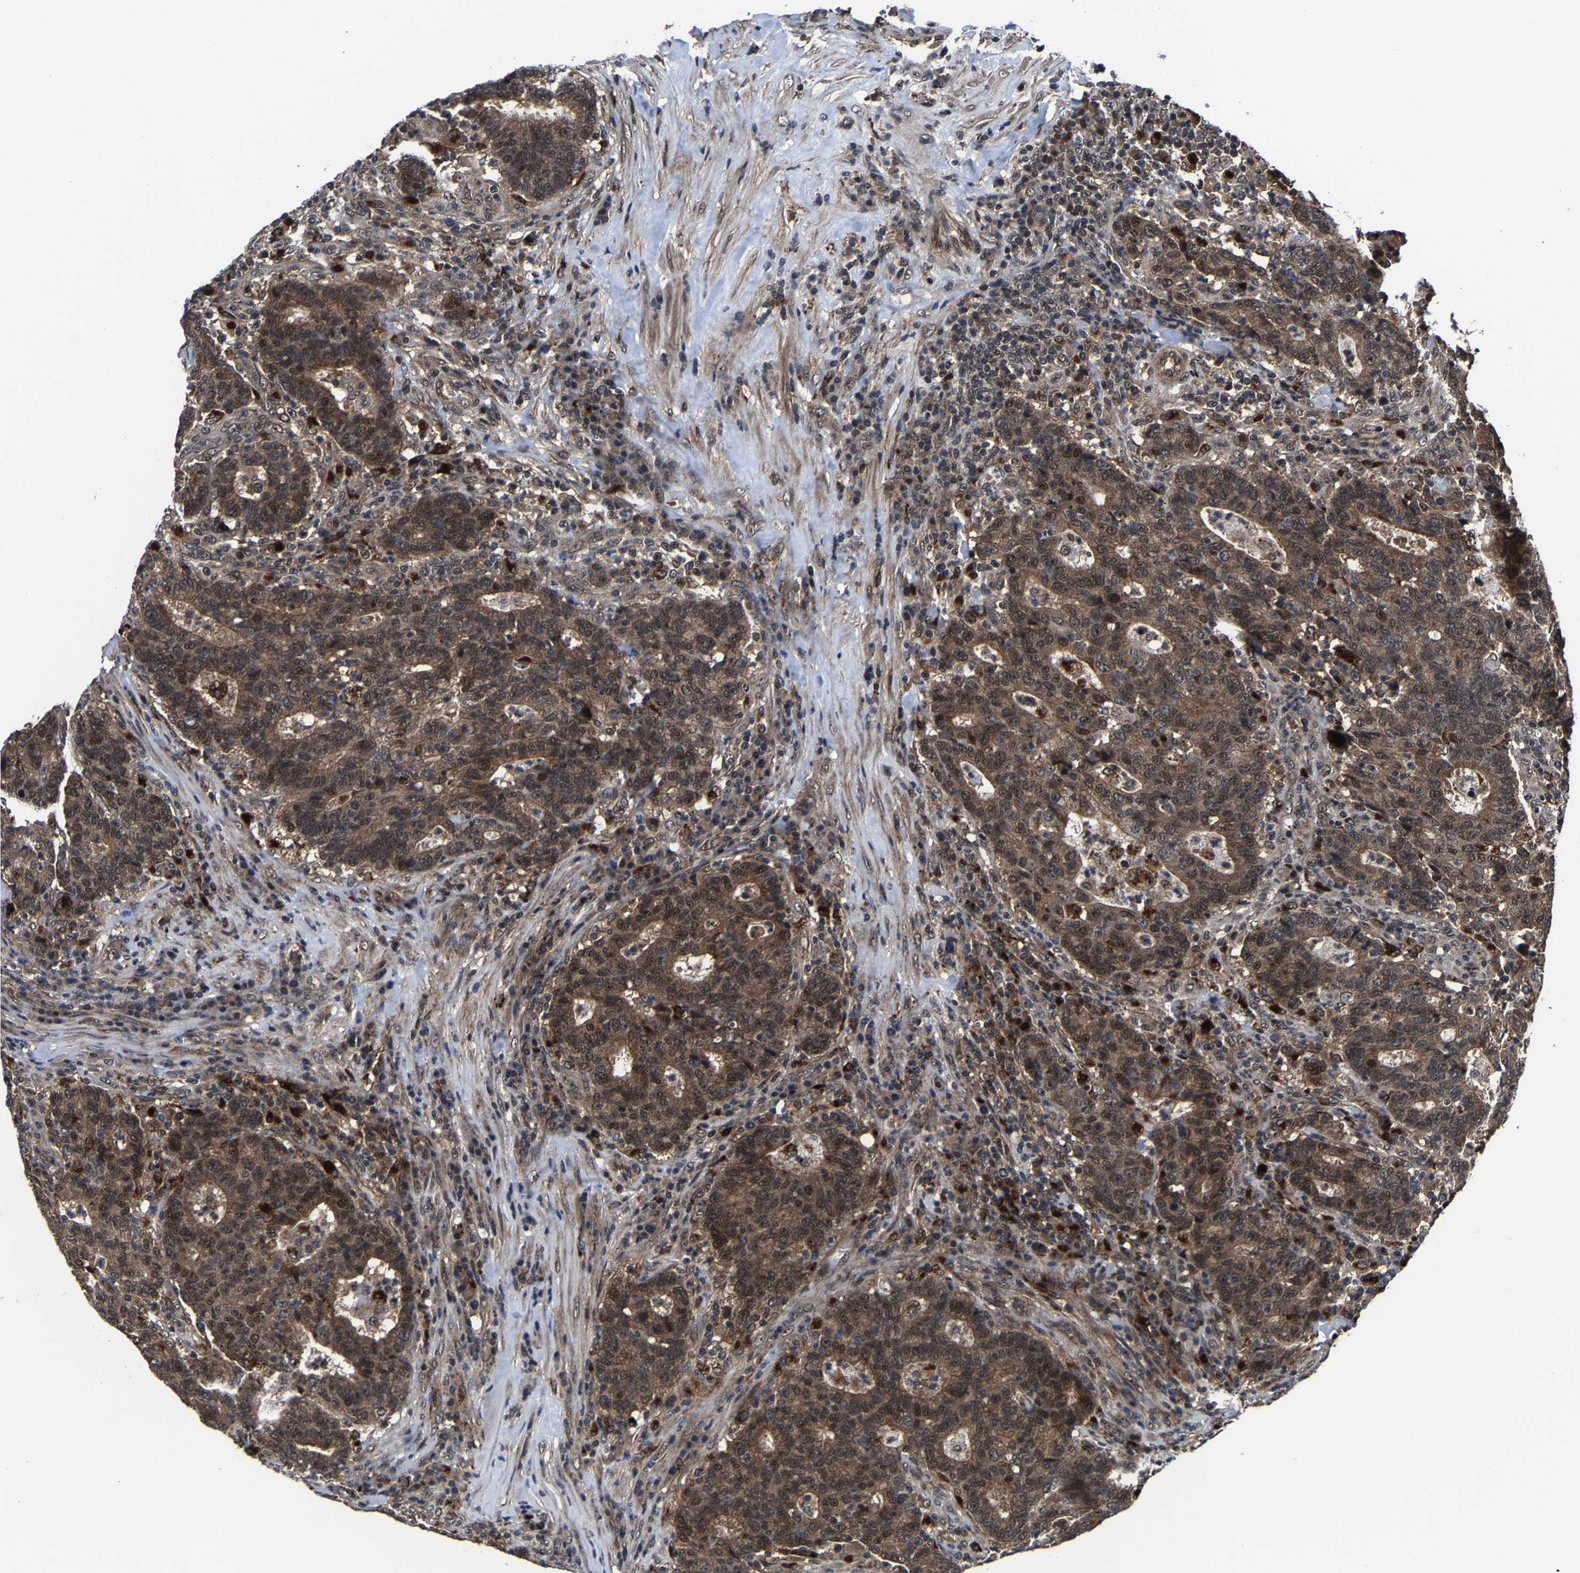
{"staining": {"intensity": "moderate", "quantity": ">75%", "location": "cytoplasmic/membranous,nuclear"}, "tissue": "colorectal cancer", "cell_type": "Tumor cells", "image_type": "cancer", "snomed": [{"axis": "morphology", "description": "Adenocarcinoma, NOS"}, {"axis": "topography", "description": "Colon"}], "caption": "Protein expression analysis of human colorectal adenocarcinoma reveals moderate cytoplasmic/membranous and nuclear expression in about >75% of tumor cells. Using DAB (brown) and hematoxylin (blue) stains, captured at high magnification using brightfield microscopy.", "gene": "ZCCHC7", "patient": {"sex": "female", "age": 75}}